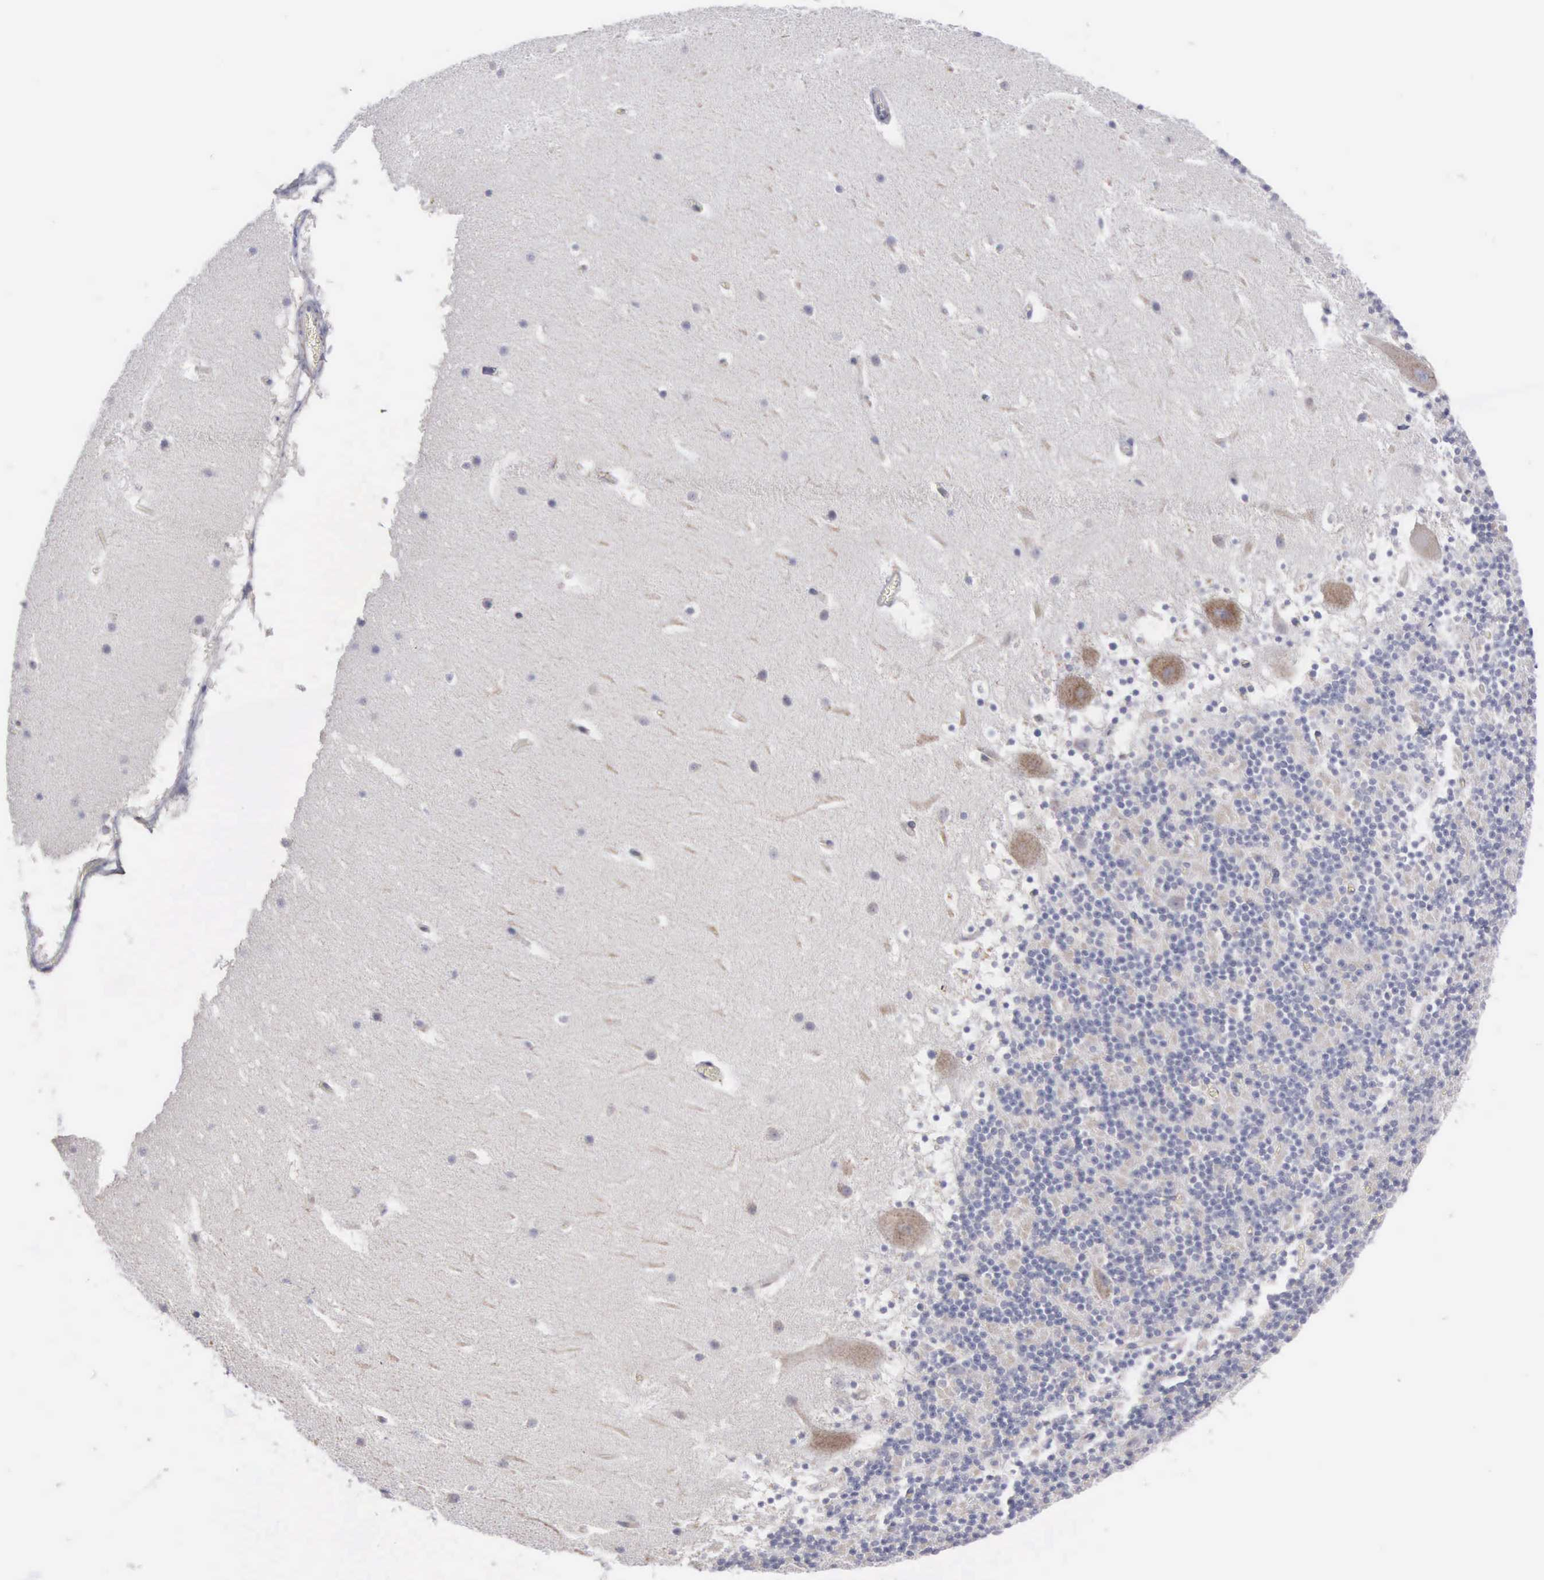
{"staining": {"intensity": "weak", "quantity": "<25%", "location": "cytoplasmic/membranous"}, "tissue": "cerebellum", "cell_type": "Cells in granular layer", "image_type": "normal", "snomed": [{"axis": "morphology", "description": "Normal tissue, NOS"}, {"axis": "topography", "description": "Cerebellum"}], "caption": "This is a image of immunohistochemistry (IHC) staining of unremarkable cerebellum, which shows no expression in cells in granular layer.", "gene": "APOOL", "patient": {"sex": "male", "age": 45}}